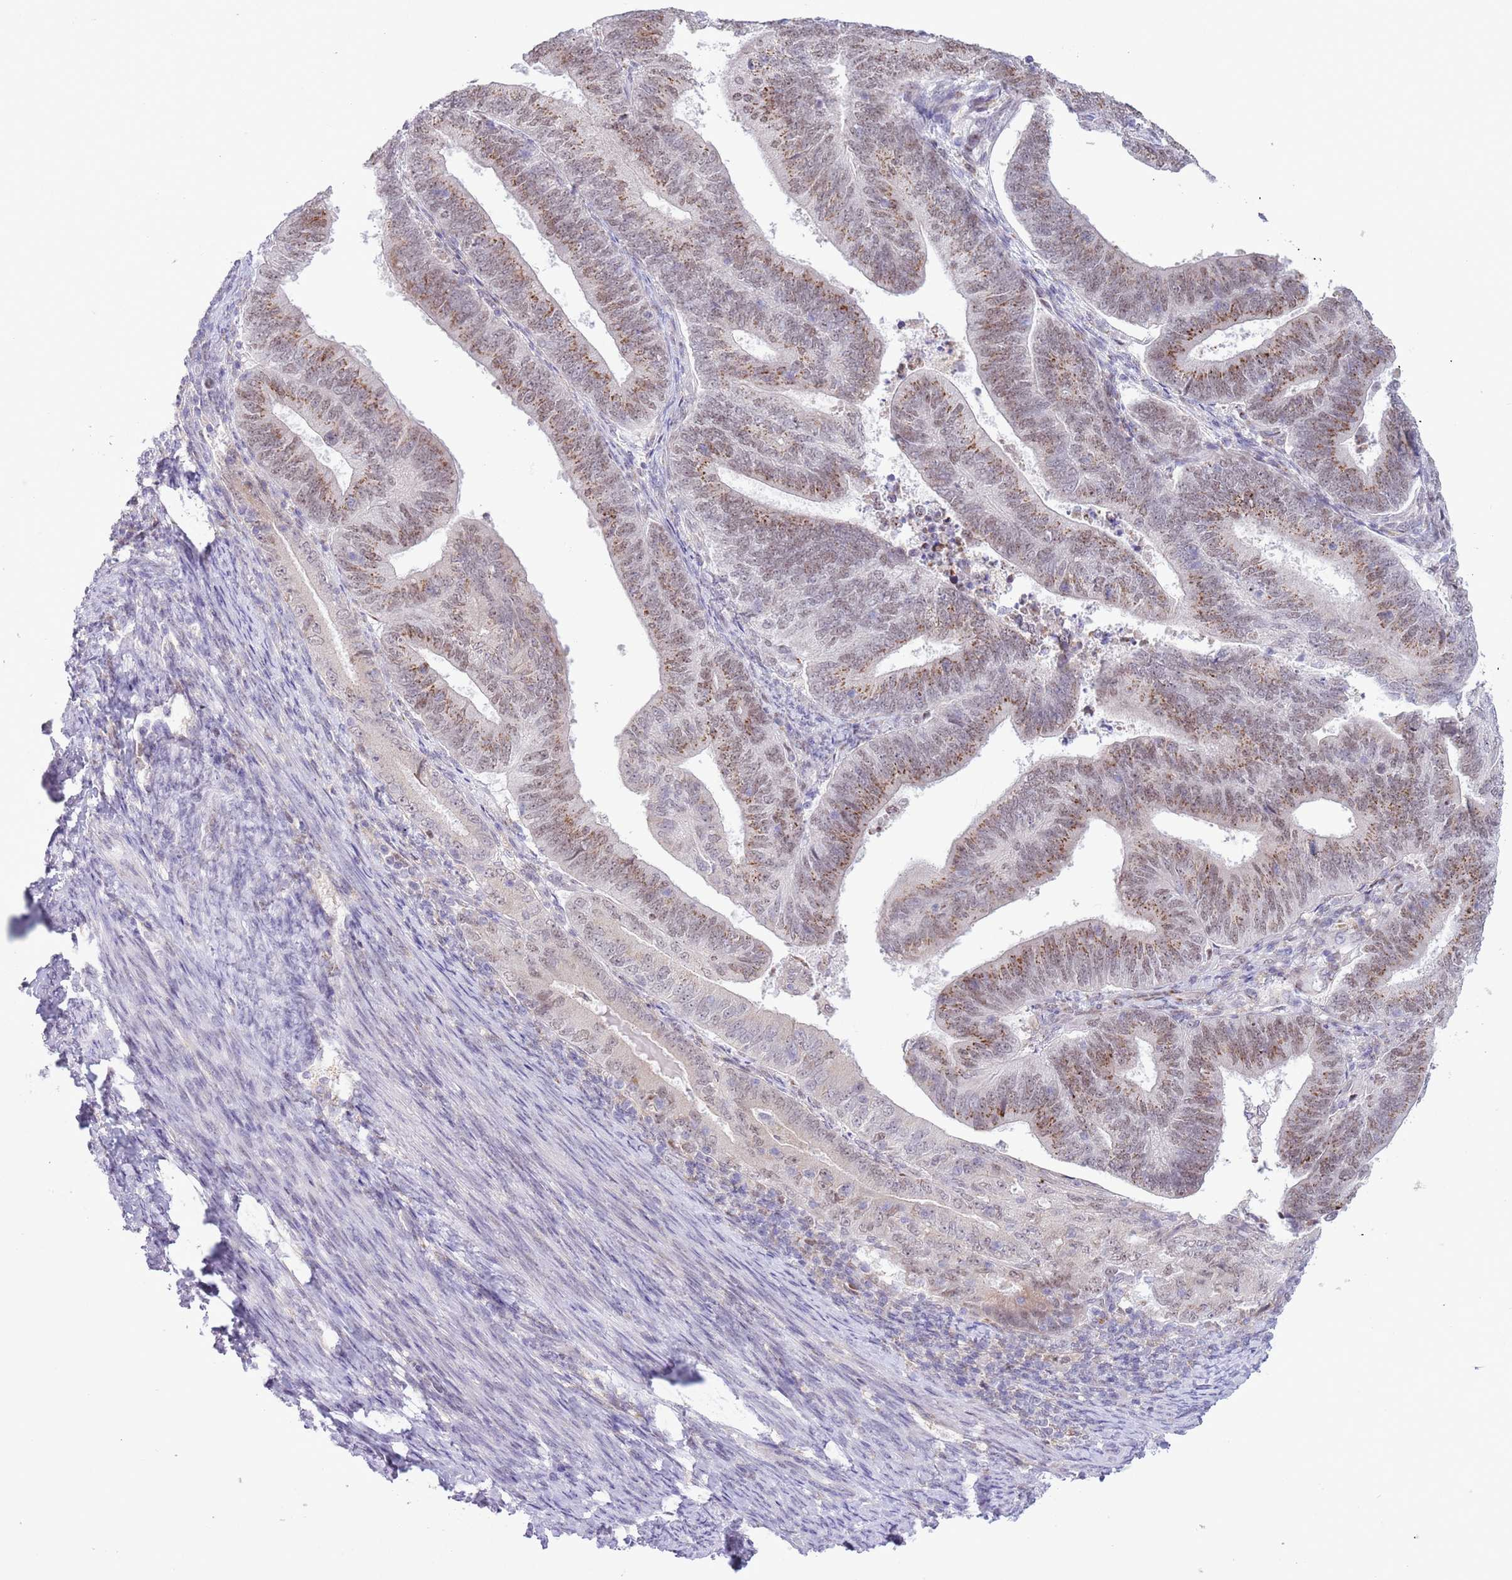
{"staining": {"intensity": "moderate", "quantity": ">75%", "location": "cytoplasmic/membranous,nuclear"}, "tissue": "endometrial cancer", "cell_type": "Tumor cells", "image_type": "cancer", "snomed": [{"axis": "morphology", "description": "Adenocarcinoma, NOS"}, {"axis": "topography", "description": "Endometrium"}], "caption": "A brown stain shows moderate cytoplasmic/membranous and nuclear staining of a protein in human endometrial cancer (adenocarcinoma) tumor cells.", "gene": "ZNF576", "patient": {"sex": "female", "age": 70}}